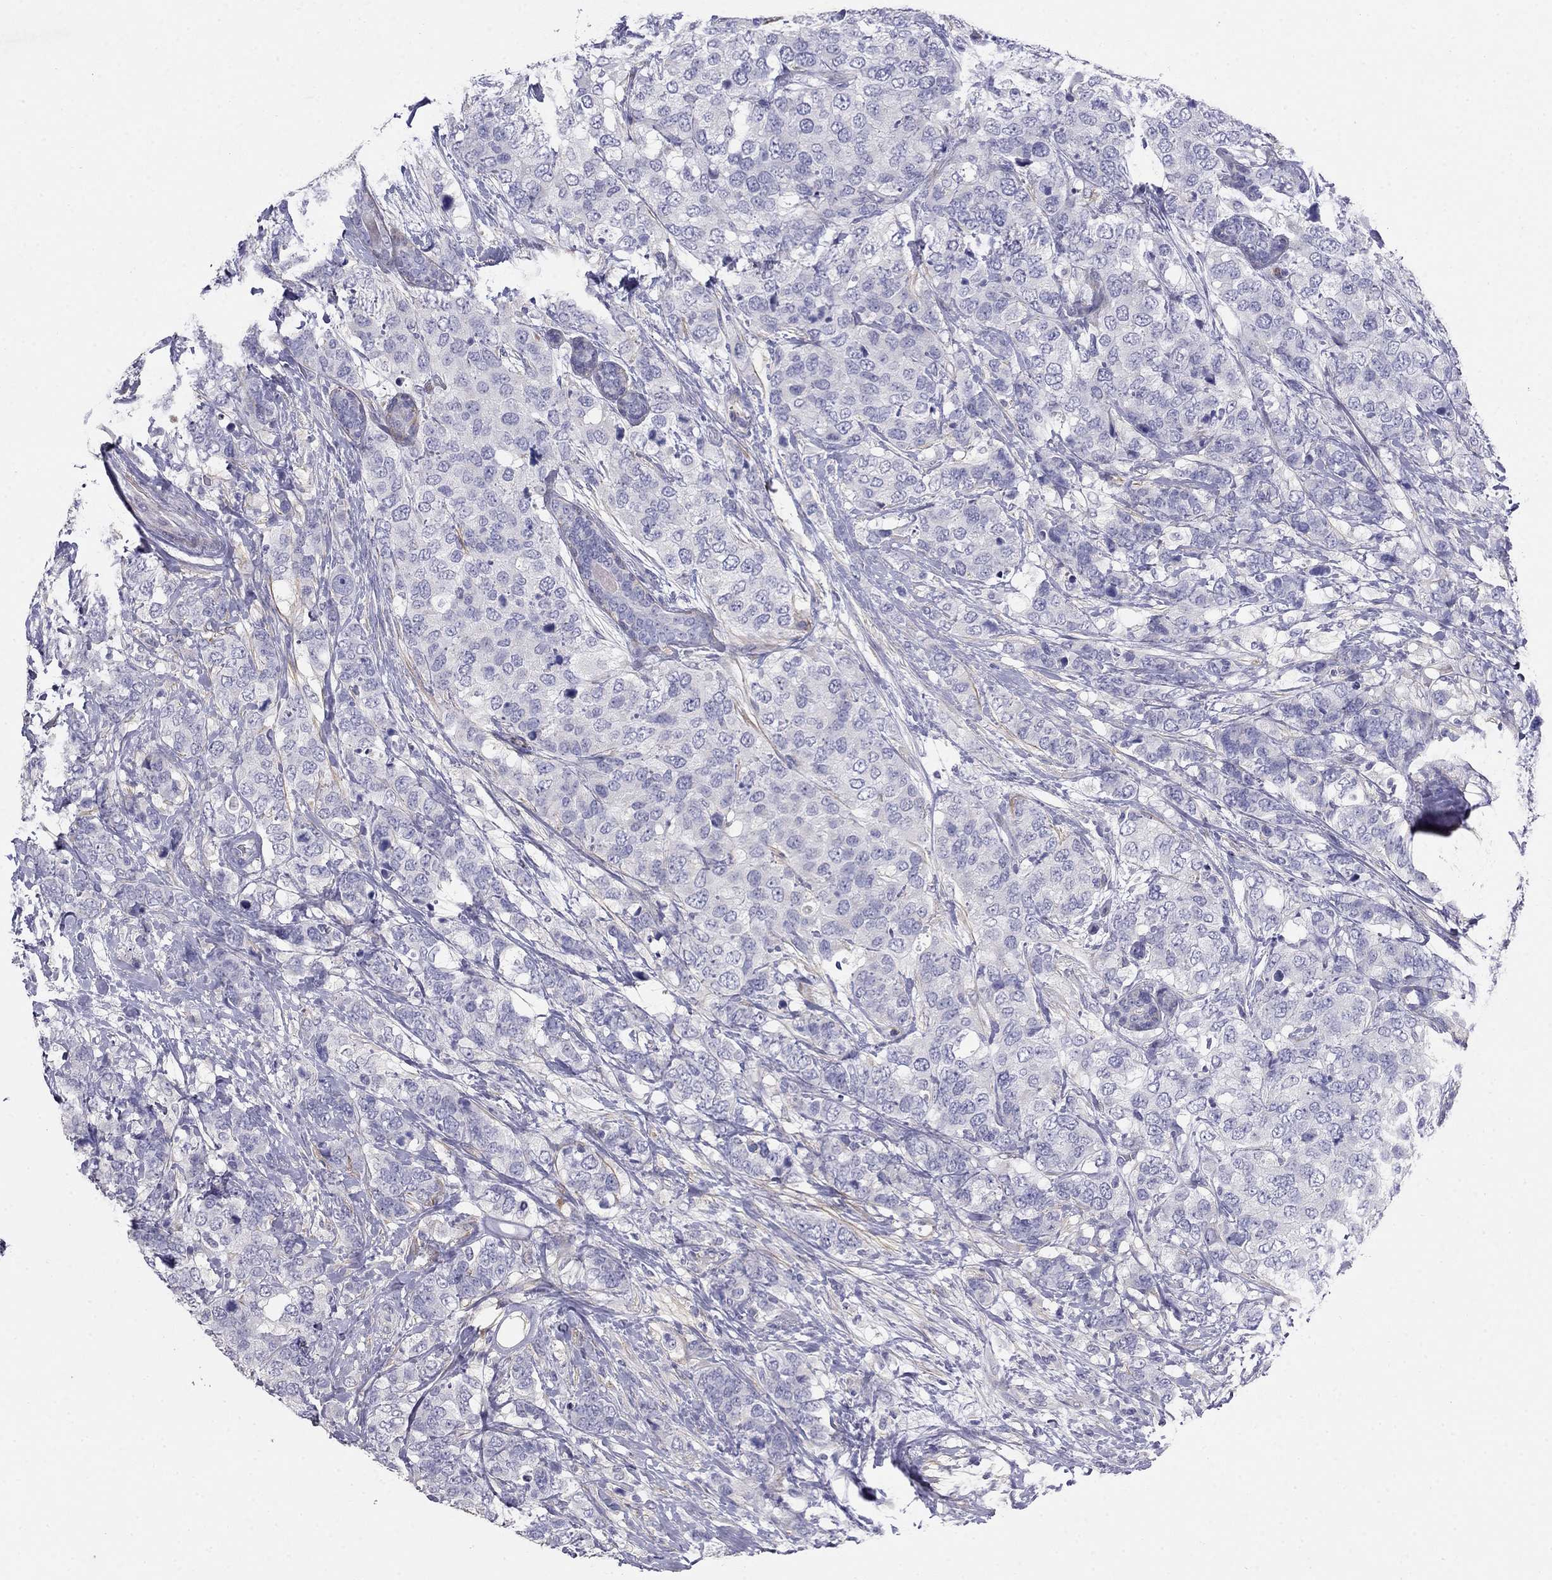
{"staining": {"intensity": "negative", "quantity": "none", "location": "none"}, "tissue": "breast cancer", "cell_type": "Tumor cells", "image_type": "cancer", "snomed": [{"axis": "morphology", "description": "Lobular carcinoma"}, {"axis": "topography", "description": "Breast"}], "caption": "High magnification brightfield microscopy of lobular carcinoma (breast) stained with DAB (brown) and counterstained with hematoxylin (blue): tumor cells show no significant staining. (DAB (3,3'-diaminobenzidine) immunohistochemistry visualized using brightfield microscopy, high magnification).", "gene": "LY6H", "patient": {"sex": "female", "age": 59}}